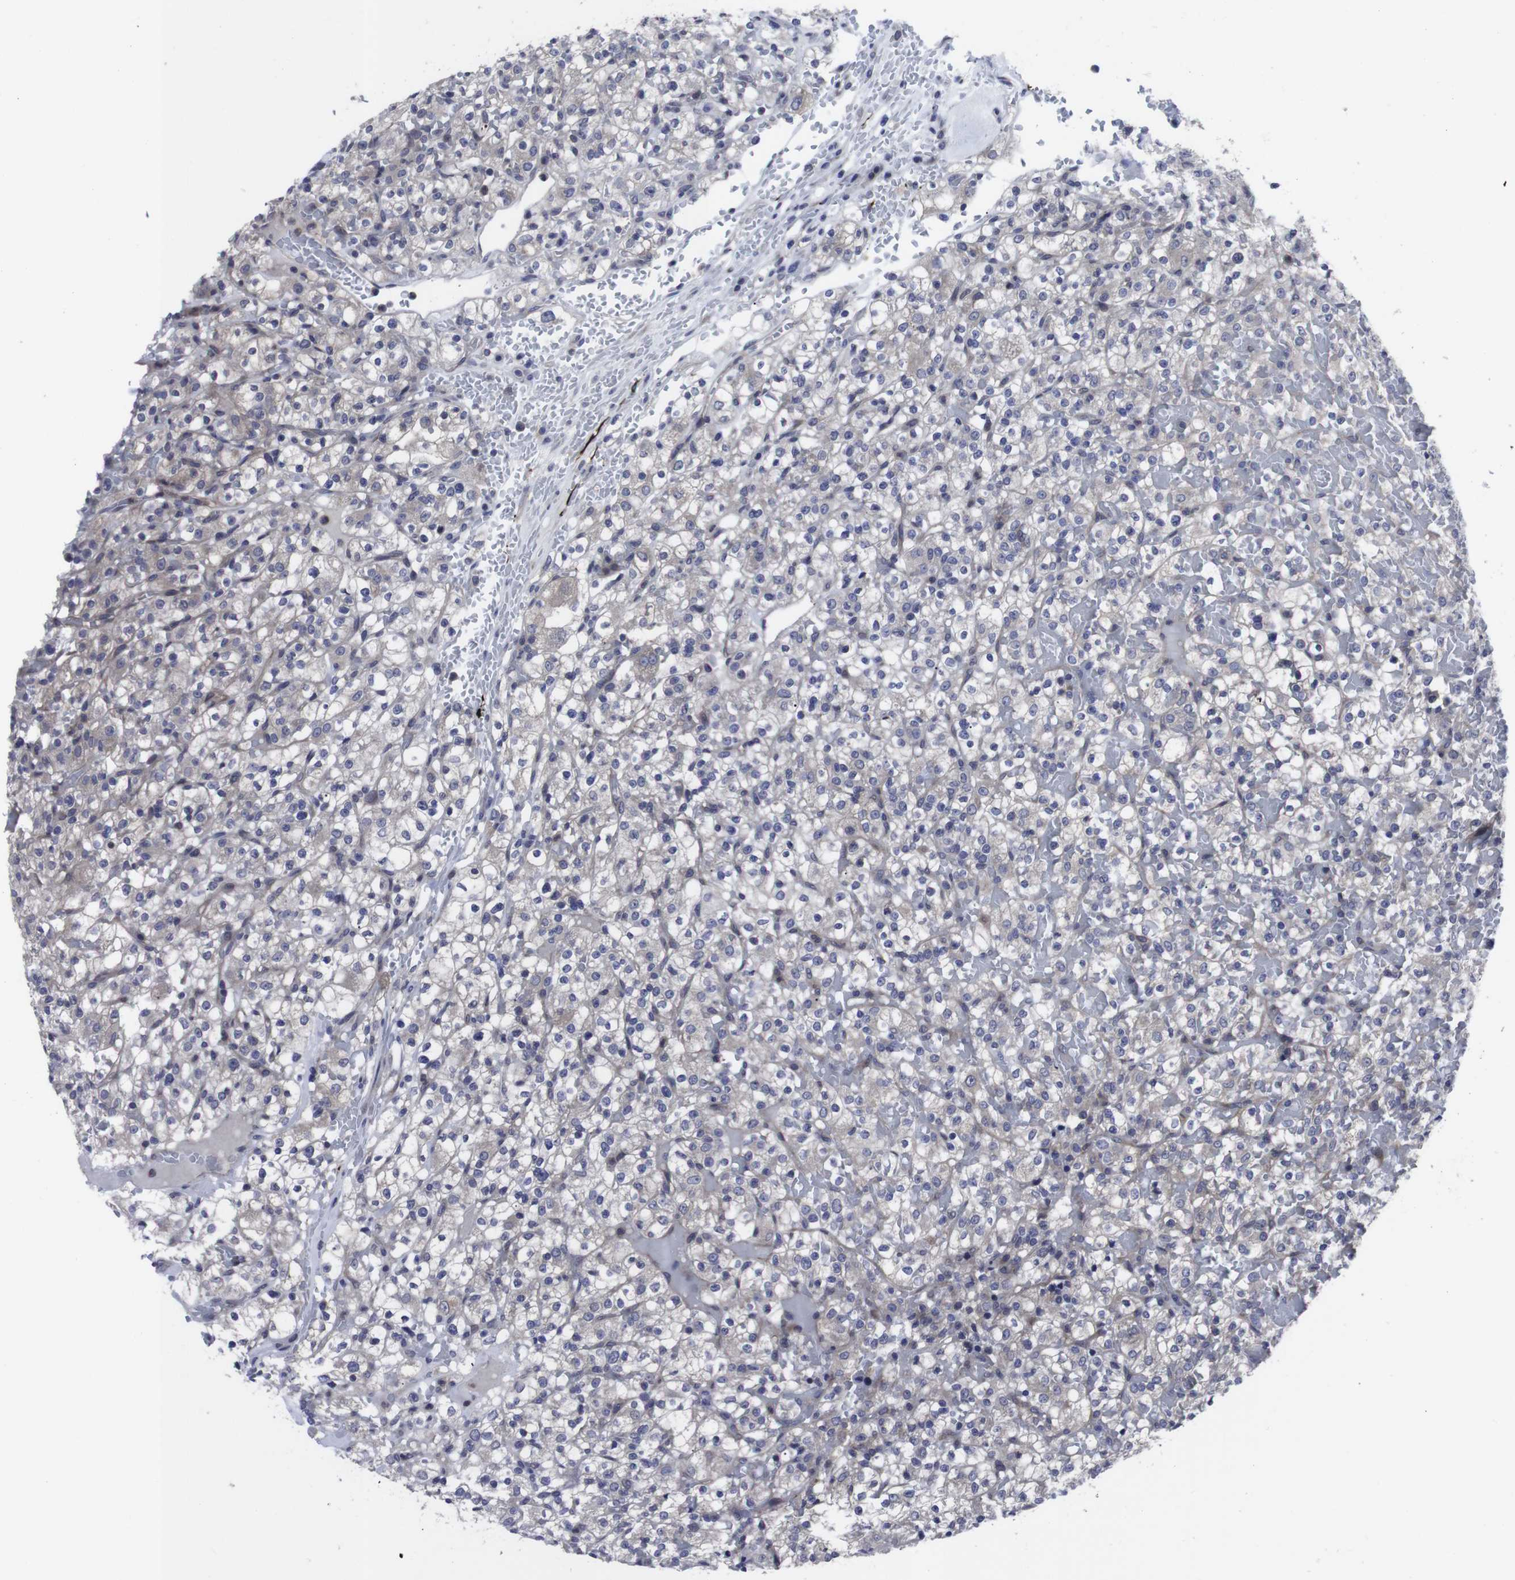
{"staining": {"intensity": "weak", "quantity": "<25%", "location": "cytoplasmic/membranous"}, "tissue": "renal cancer", "cell_type": "Tumor cells", "image_type": "cancer", "snomed": [{"axis": "morphology", "description": "Normal tissue, NOS"}, {"axis": "morphology", "description": "Adenocarcinoma, NOS"}, {"axis": "topography", "description": "Kidney"}], "caption": "This is an immunohistochemistry histopathology image of human renal adenocarcinoma. There is no staining in tumor cells.", "gene": "HPRT1", "patient": {"sex": "female", "age": 72}}